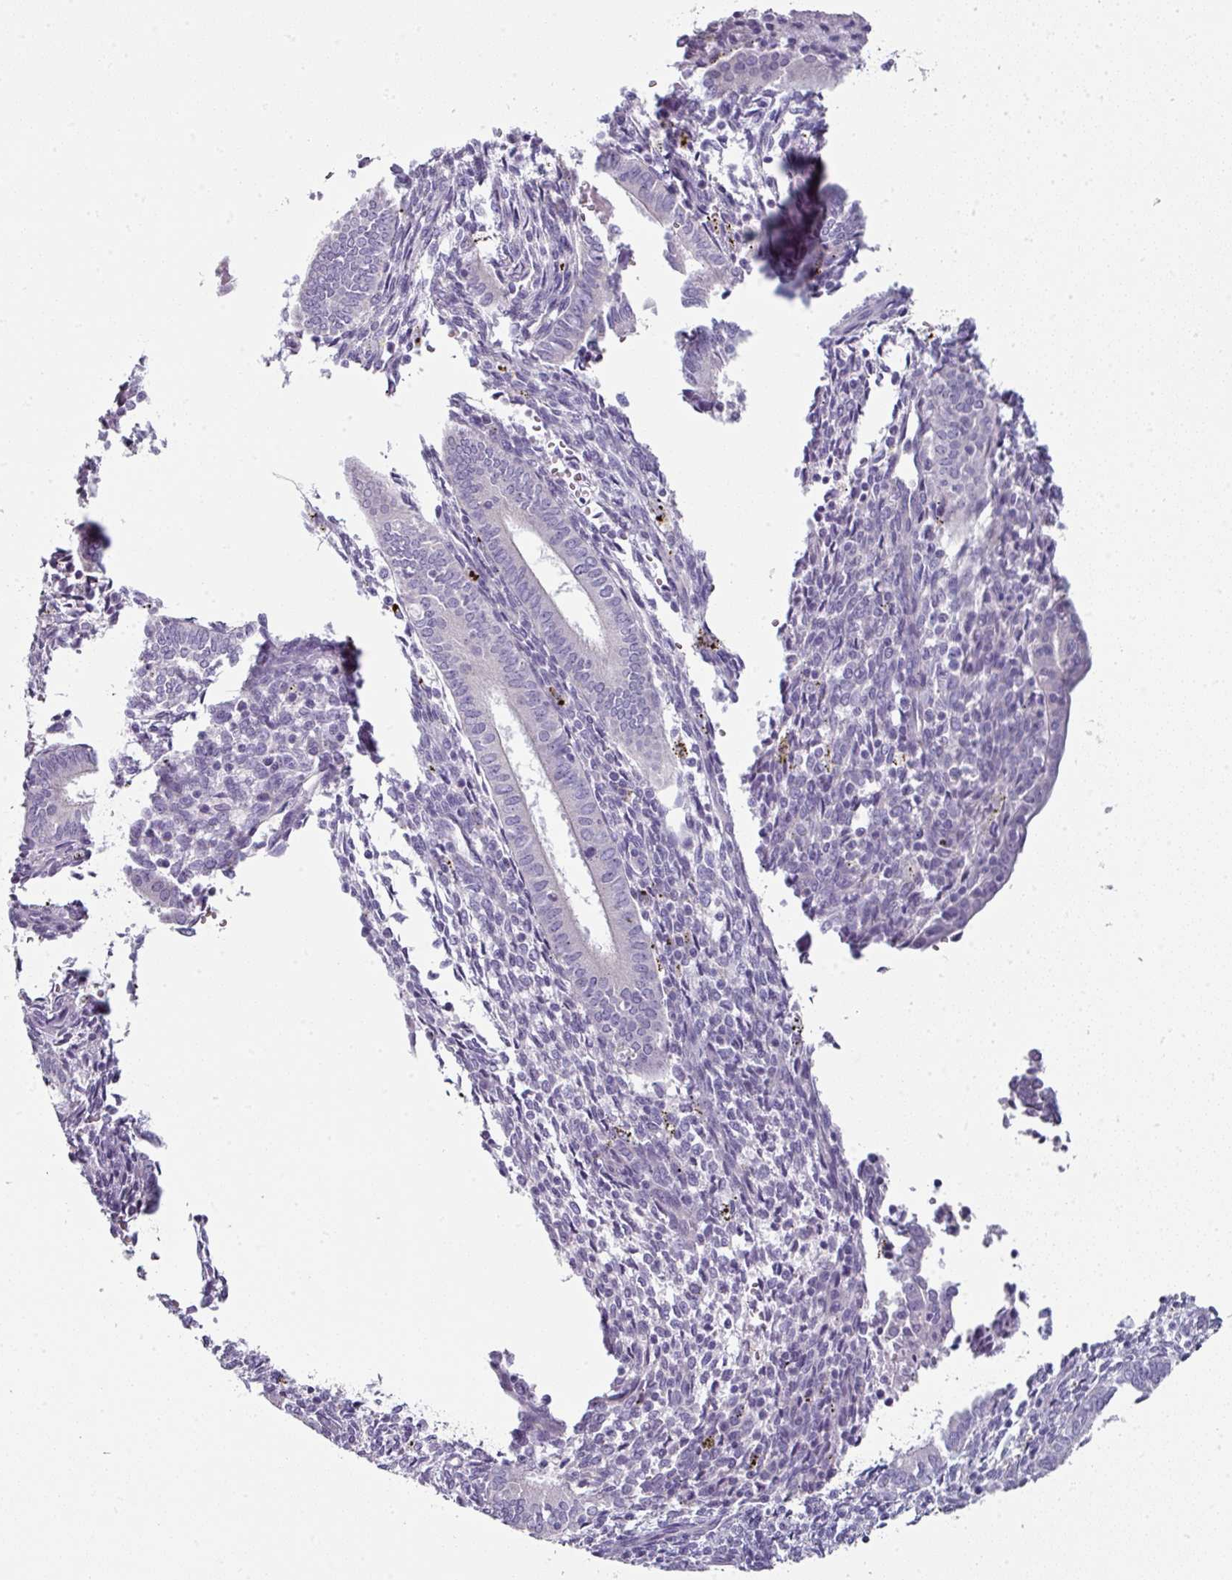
{"staining": {"intensity": "negative", "quantity": "none", "location": "none"}, "tissue": "endometrium", "cell_type": "Cells in endometrial stroma", "image_type": "normal", "snomed": [{"axis": "morphology", "description": "Normal tissue, NOS"}, {"axis": "topography", "description": "Endometrium"}], "caption": "IHC micrograph of normal endometrium stained for a protein (brown), which exhibits no expression in cells in endometrial stroma. The staining was performed using DAB to visualize the protein expression in brown, while the nuclei were stained in blue with hematoxylin (Magnification: 20x).", "gene": "SLC17A7", "patient": {"sex": "female", "age": 41}}